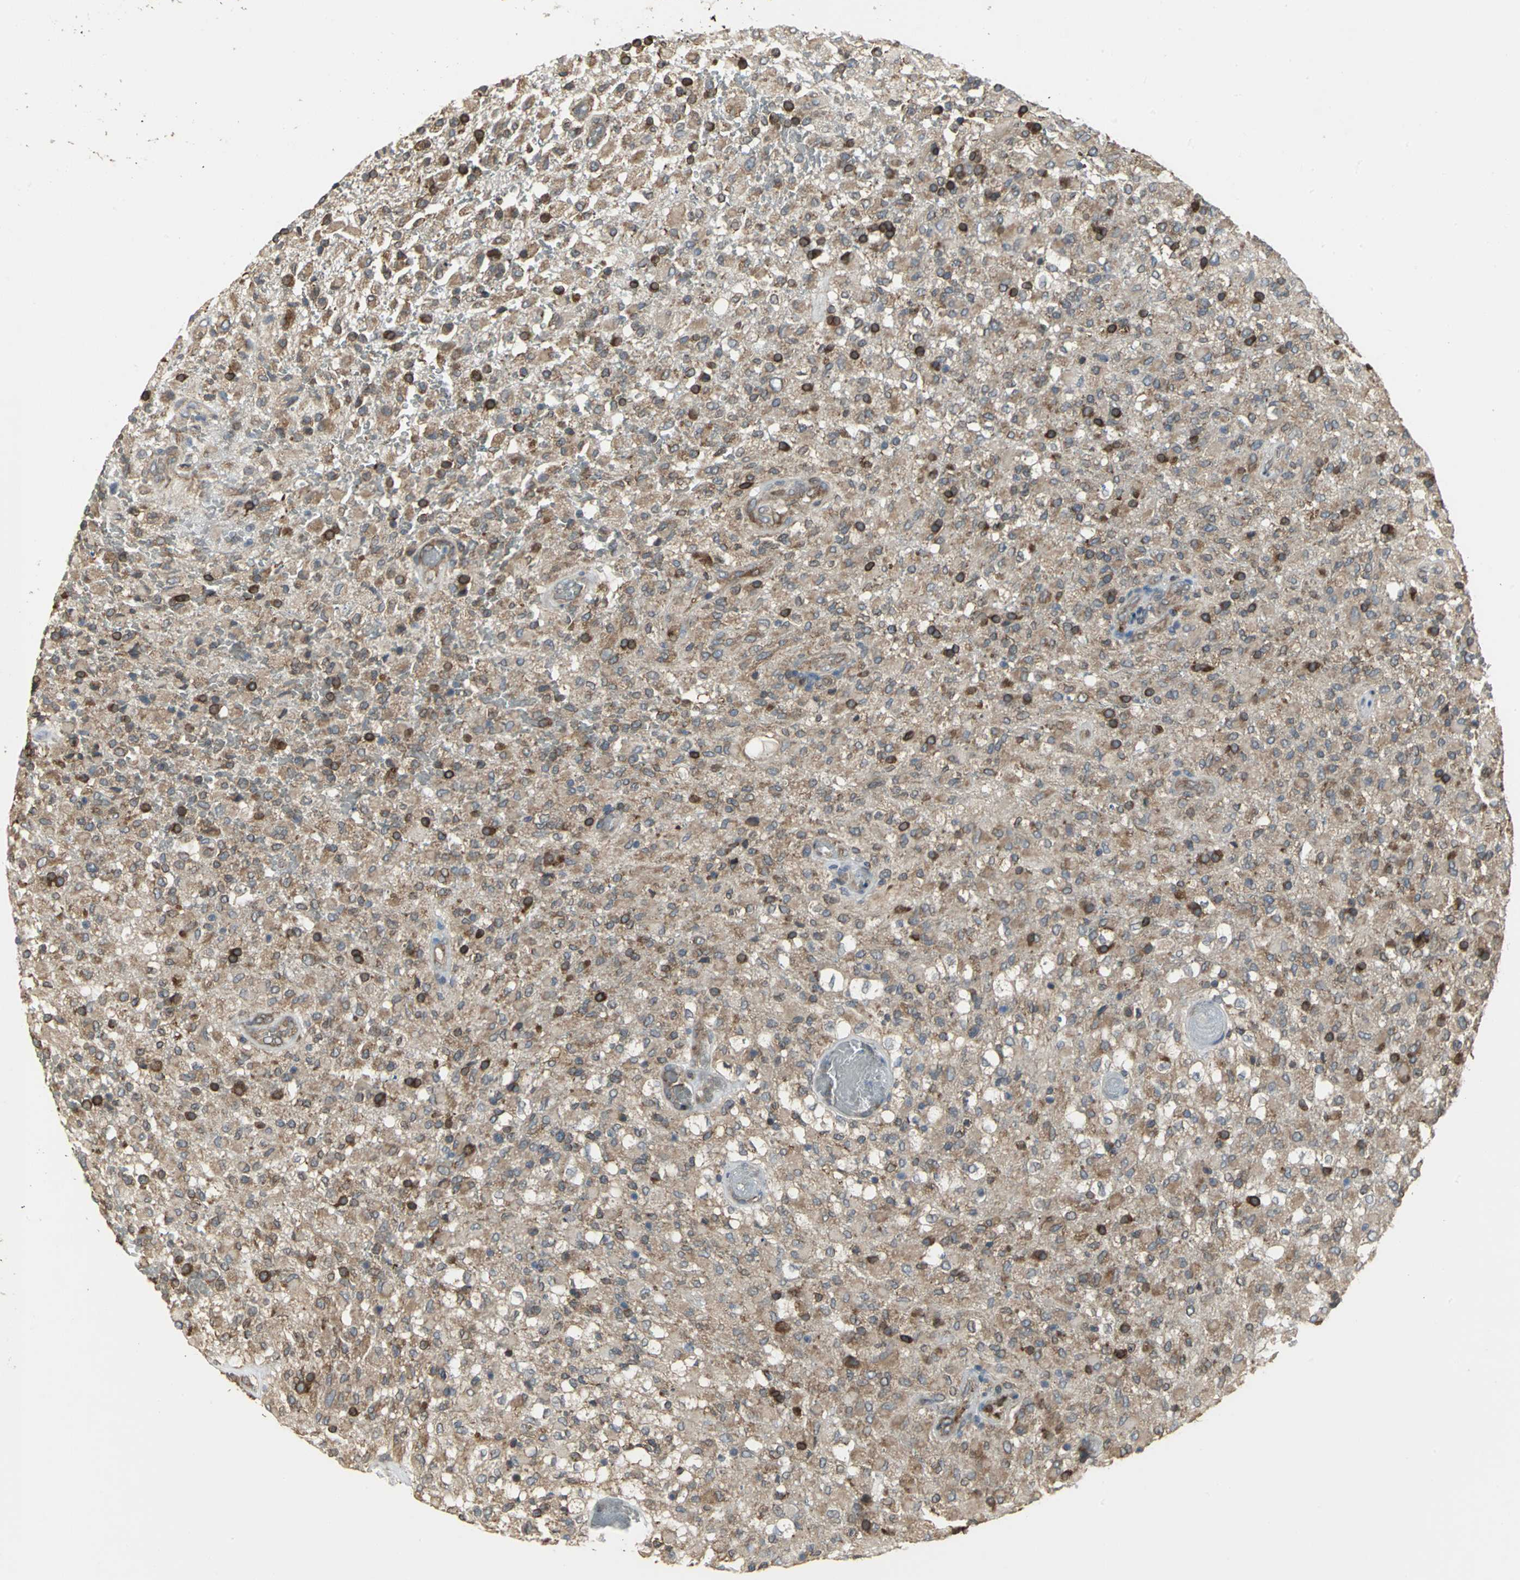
{"staining": {"intensity": "moderate", "quantity": ">75%", "location": "cytoplasmic/membranous"}, "tissue": "glioma", "cell_type": "Tumor cells", "image_type": "cancer", "snomed": [{"axis": "morphology", "description": "Glioma, malignant, High grade"}, {"axis": "topography", "description": "Brain"}], "caption": "Brown immunohistochemical staining in glioma reveals moderate cytoplasmic/membranous staining in about >75% of tumor cells. The staining was performed using DAB (3,3'-diaminobenzidine) to visualize the protein expression in brown, while the nuclei were stained in blue with hematoxylin (Magnification: 20x).", "gene": "SYVN1", "patient": {"sex": "male", "age": 71}}